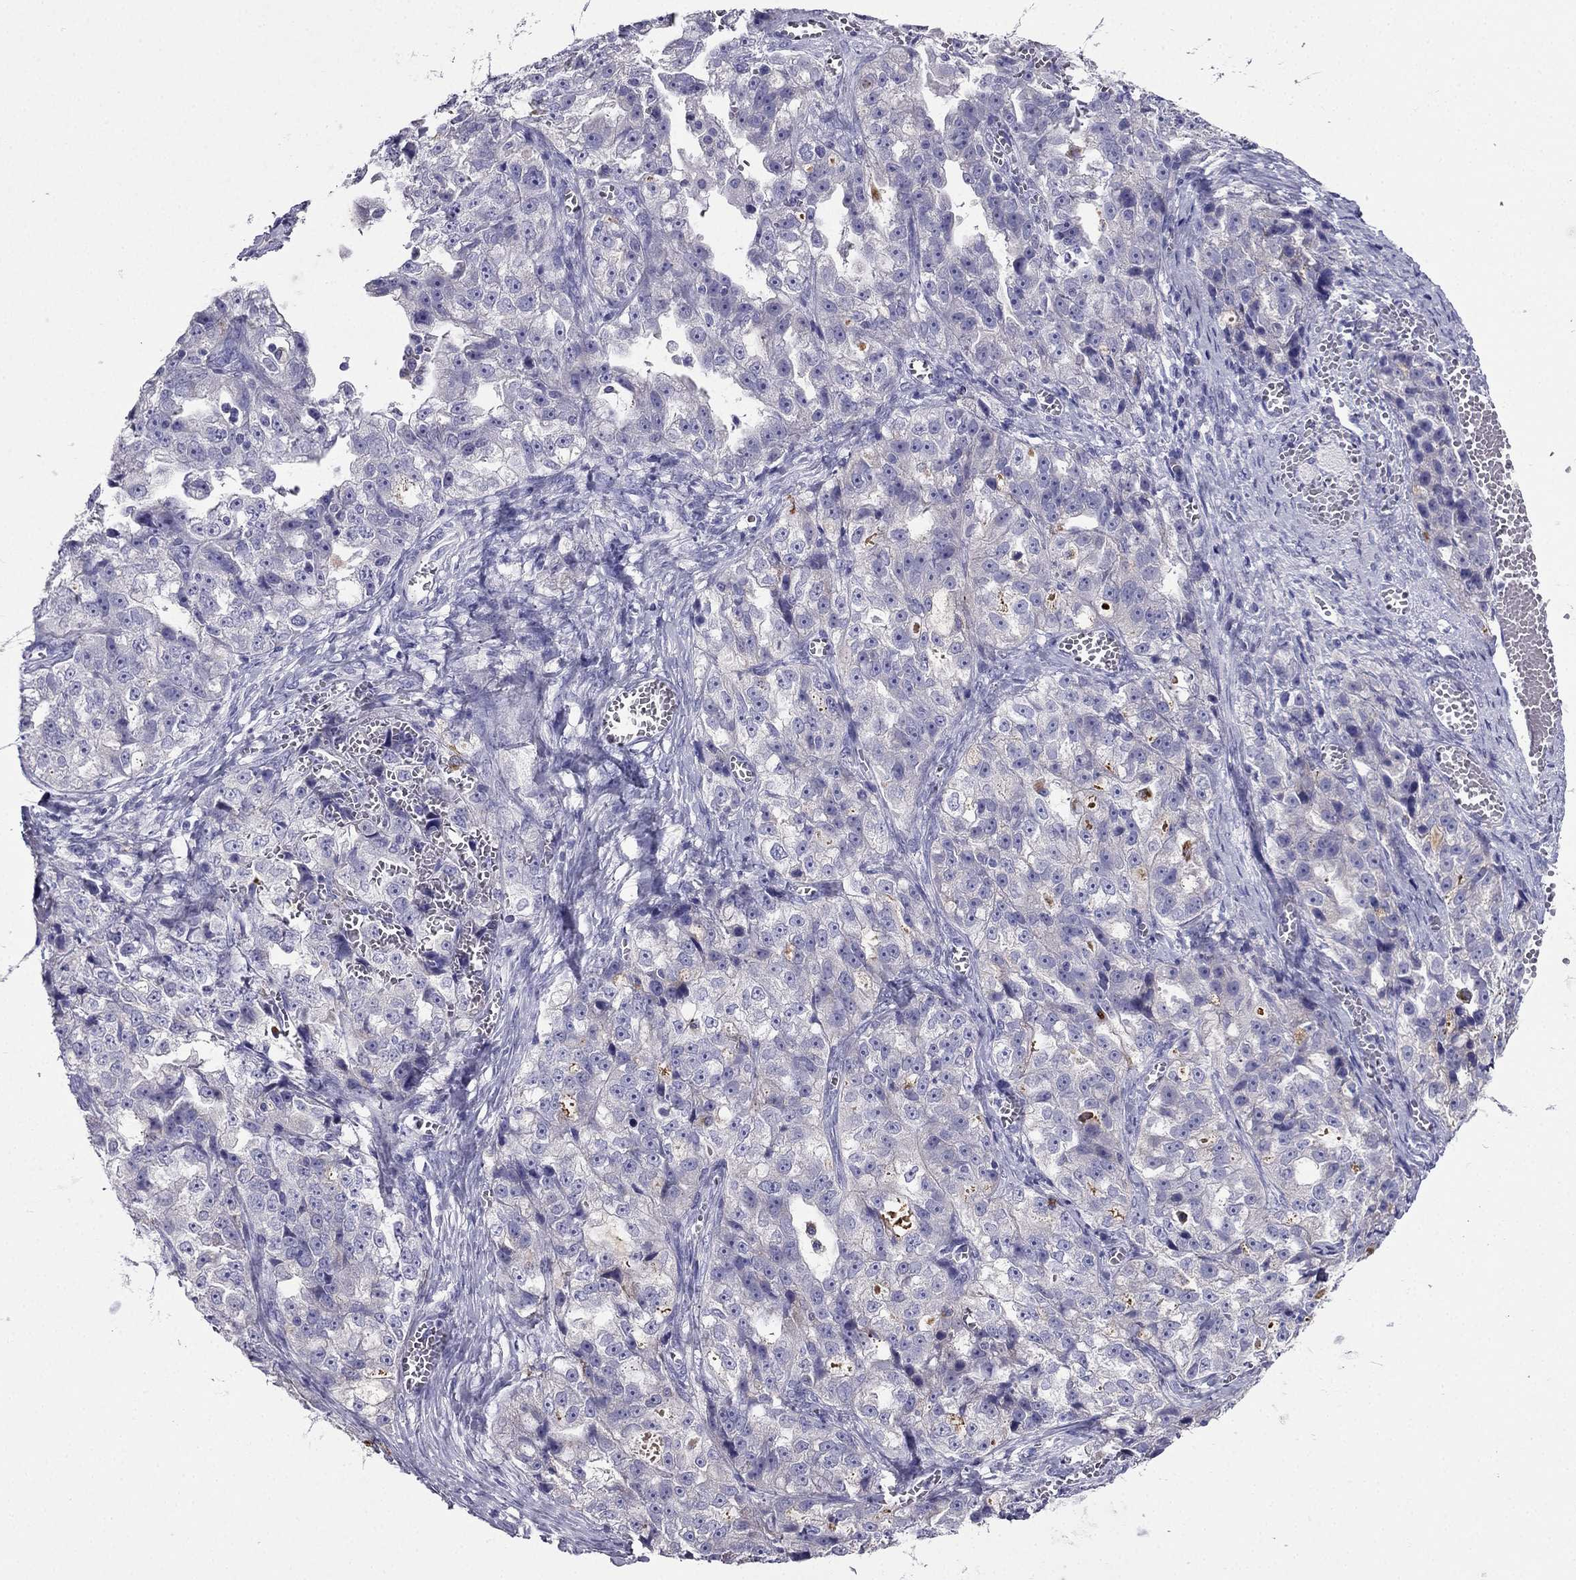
{"staining": {"intensity": "negative", "quantity": "none", "location": "none"}, "tissue": "ovarian cancer", "cell_type": "Tumor cells", "image_type": "cancer", "snomed": [{"axis": "morphology", "description": "Cystadenocarcinoma, serous, NOS"}, {"axis": "topography", "description": "Ovary"}], "caption": "Ovarian serous cystadenocarcinoma stained for a protein using IHC demonstrates no positivity tumor cells.", "gene": "PTH", "patient": {"sex": "female", "age": 51}}